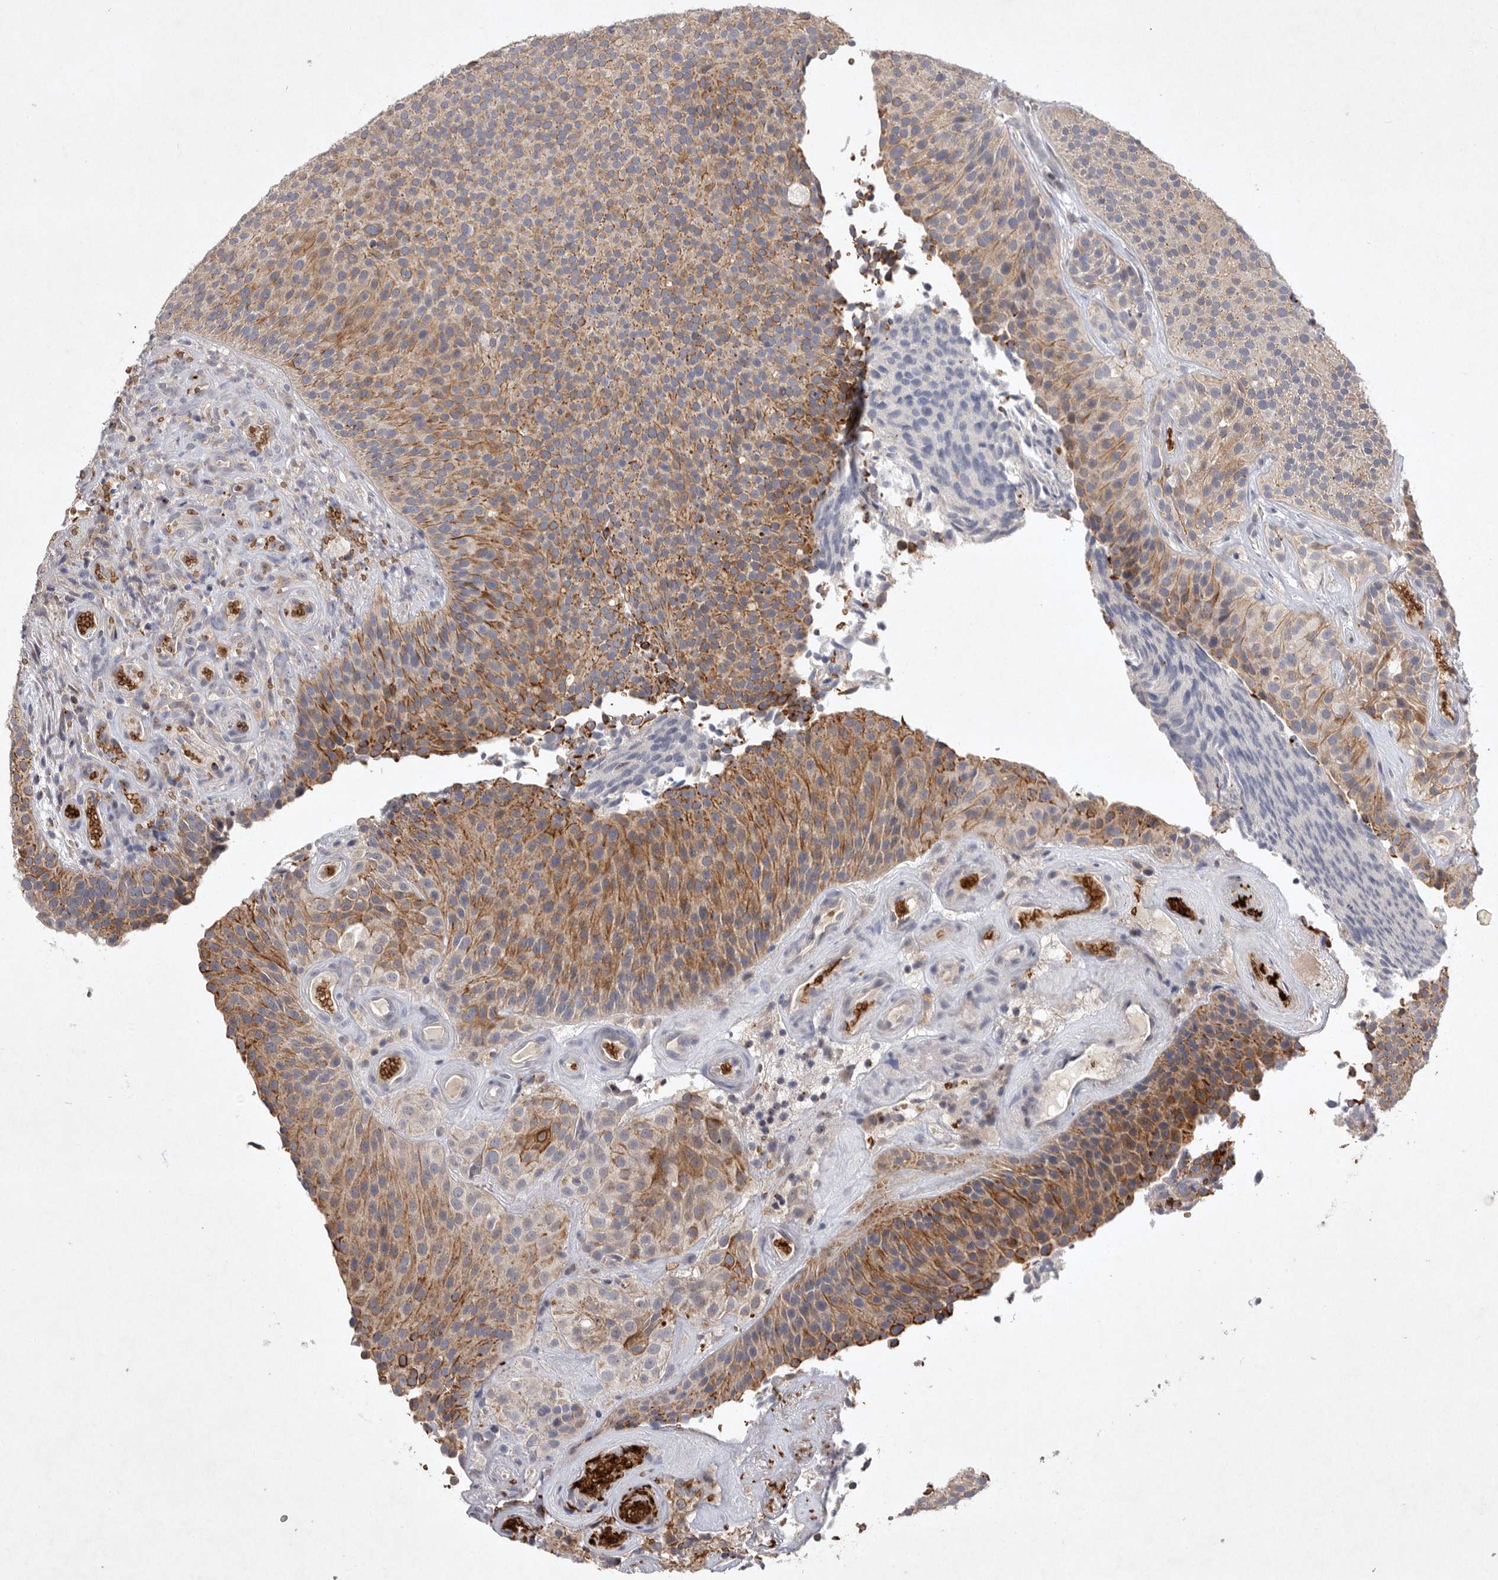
{"staining": {"intensity": "moderate", "quantity": ">75%", "location": "cytoplasmic/membranous"}, "tissue": "urothelial cancer", "cell_type": "Tumor cells", "image_type": "cancer", "snomed": [{"axis": "morphology", "description": "Urothelial carcinoma, Low grade"}, {"axis": "topography", "description": "Urinary bladder"}], "caption": "A high-resolution photomicrograph shows IHC staining of urothelial cancer, which exhibits moderate cytoplasmic/membranous positivity in approximately >75% of tumor cells. (brown staining indicates protein expression, while blue staining denotes nuclei).", "gene": "TNFSF14", "patient": {"sex": "male", "age": 86}}